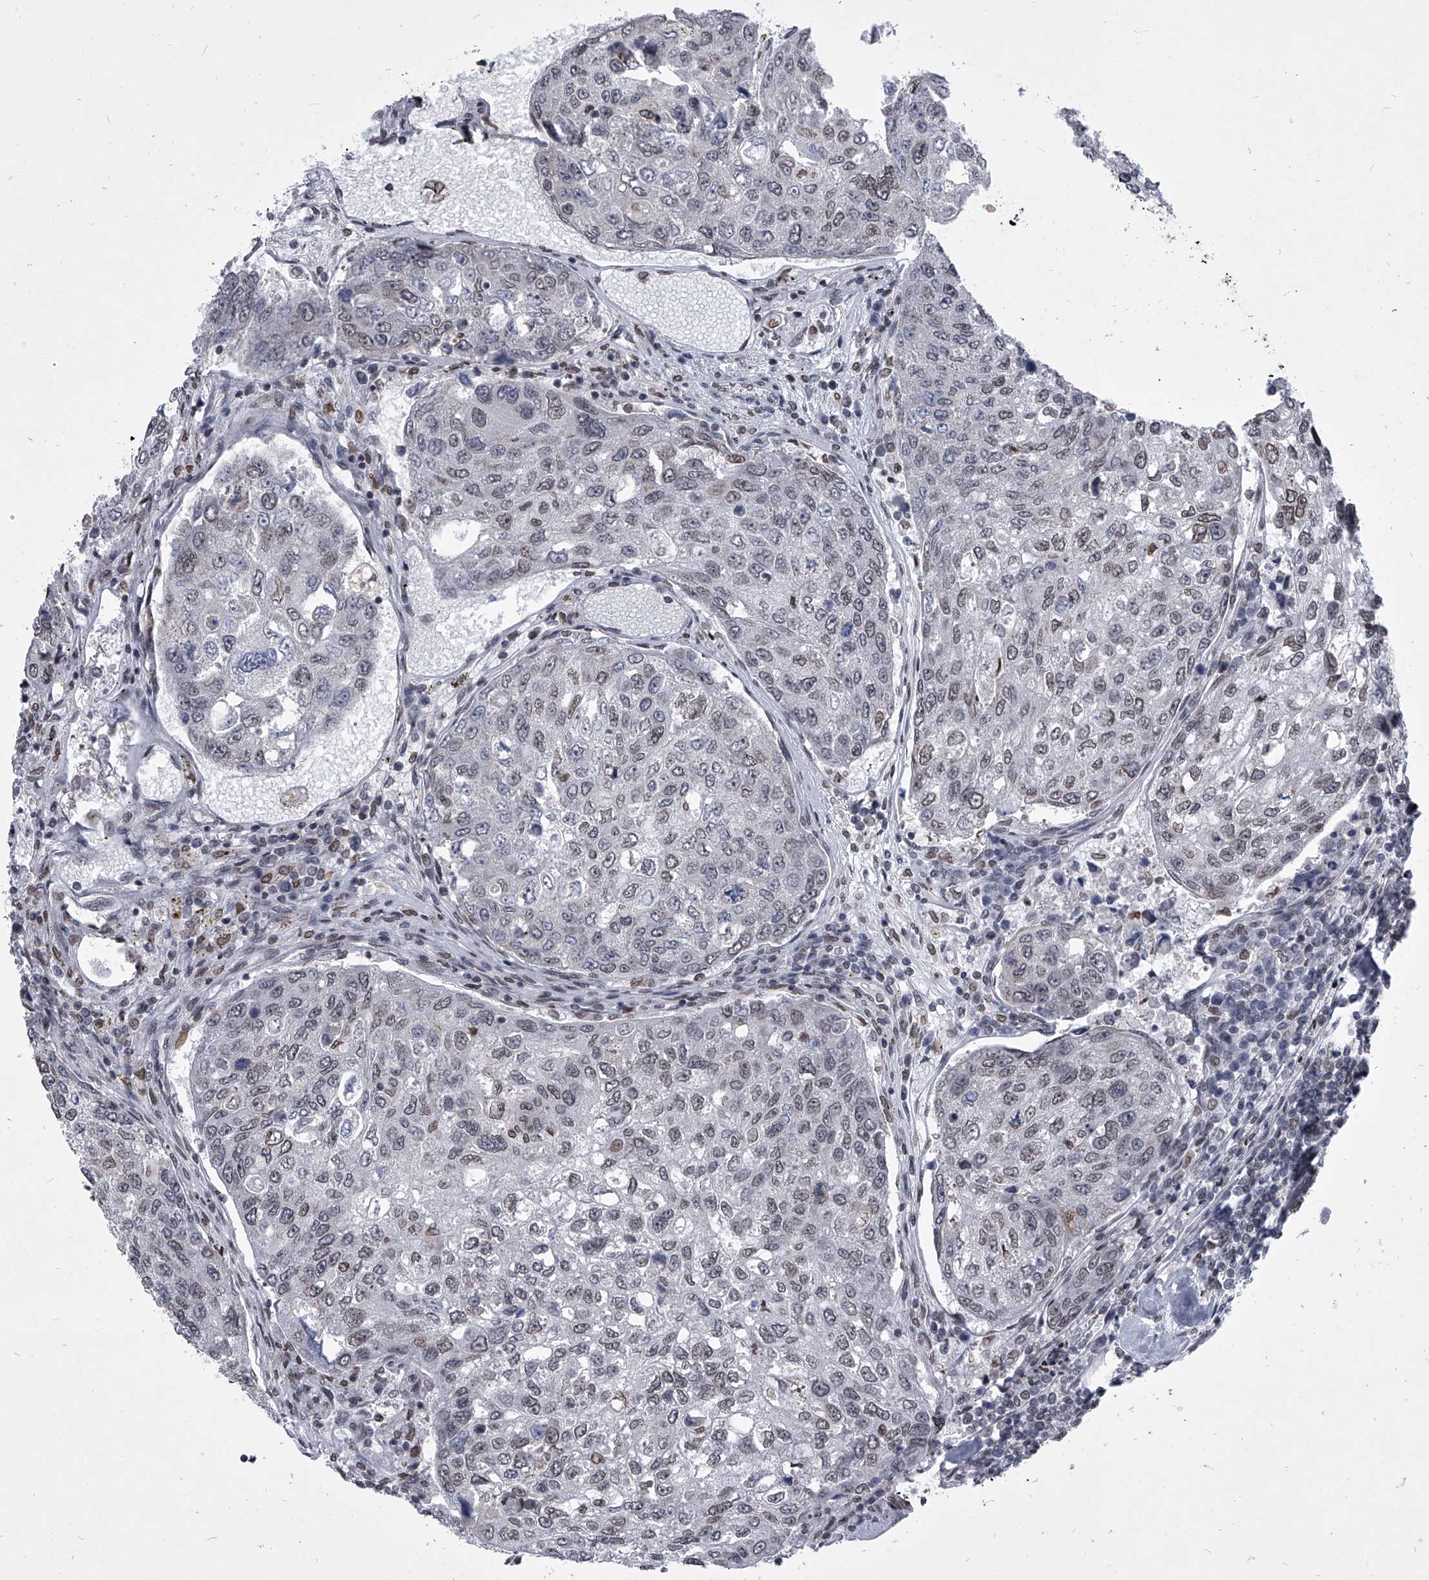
{"staining": {"intensity": "negative", "quantity": "none", "location": "none"}, "tissue": "urothelial cancer", "cell_type": "Tumor cells", "image_type": "cancer", "snomed": [{"axis": "morphology", "description": "Urothelial carcinoma, High grade"}, {"axis": "topography", "description": "Lymph node"}, {"axis": "topography", "description": "Urinary bladder"}], "caption": "This is an immunohistochemistry (IHC) micrograph of human high-grade urothelial carcinoma. There is no positivity in tumor cells.", "gene": "PPIL4", "patient": {"sex": "male", "age": 51}}